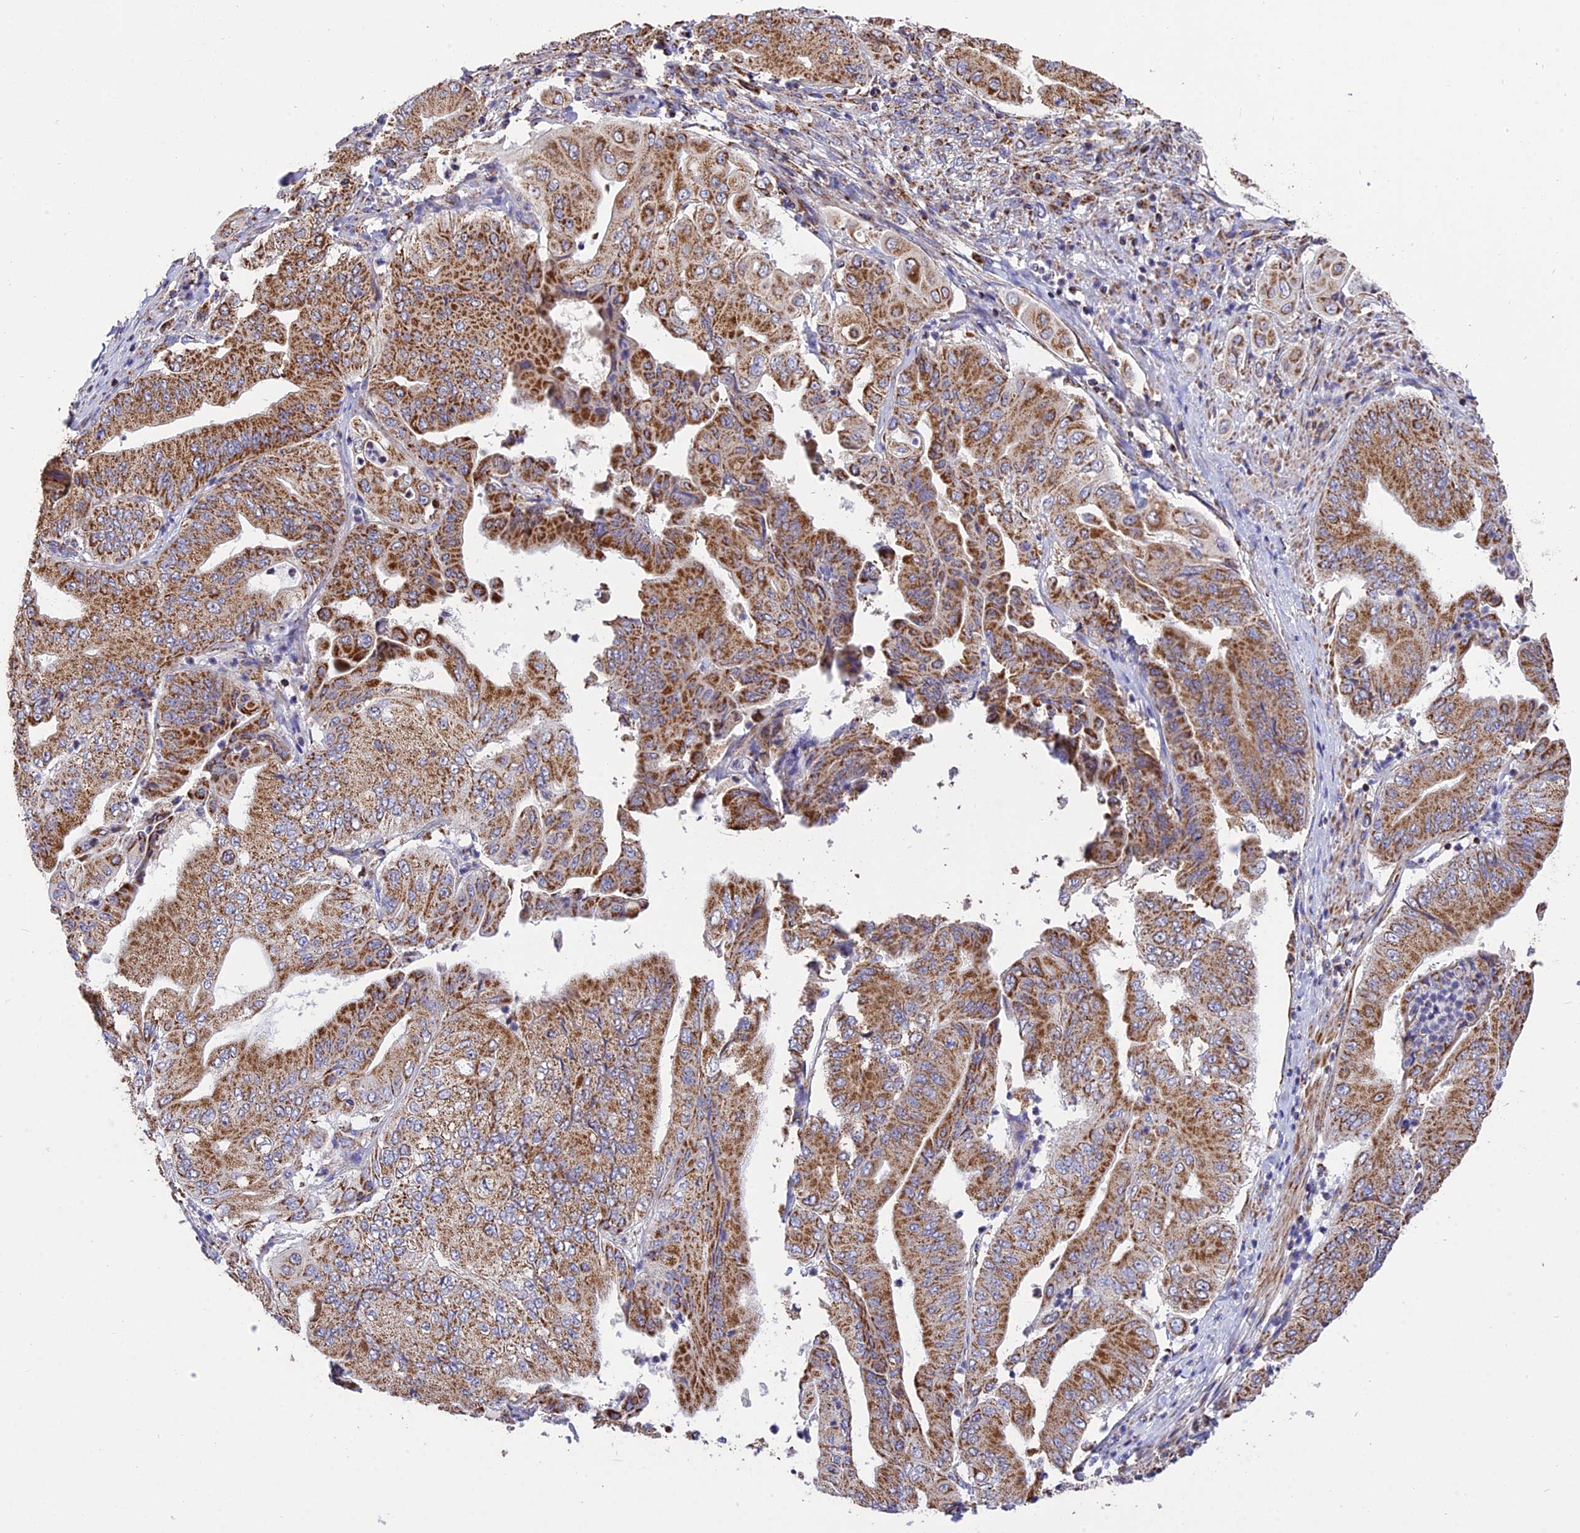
{"staining": {"intensity": "strong", "quantity": ">75%", "location": "cytoplasmic/membranous"}, "tissue": "pancreatic cancer", "cell_type": "Tumor cells", "image_type": "cancer", "snomed": [{"axis": "morphology", "description": "Adenocarcinoma, NOS"}, {"axis": "topography", "description": "Pancreas"}], "caption": "Strong cytoplasmic/membranous protein staining is seen in about >75% of tumor cells in pancreatic cancer (adenocarcinoma).", "gene": "TTC4", "patient": {"sex": "female", "age": 77}}